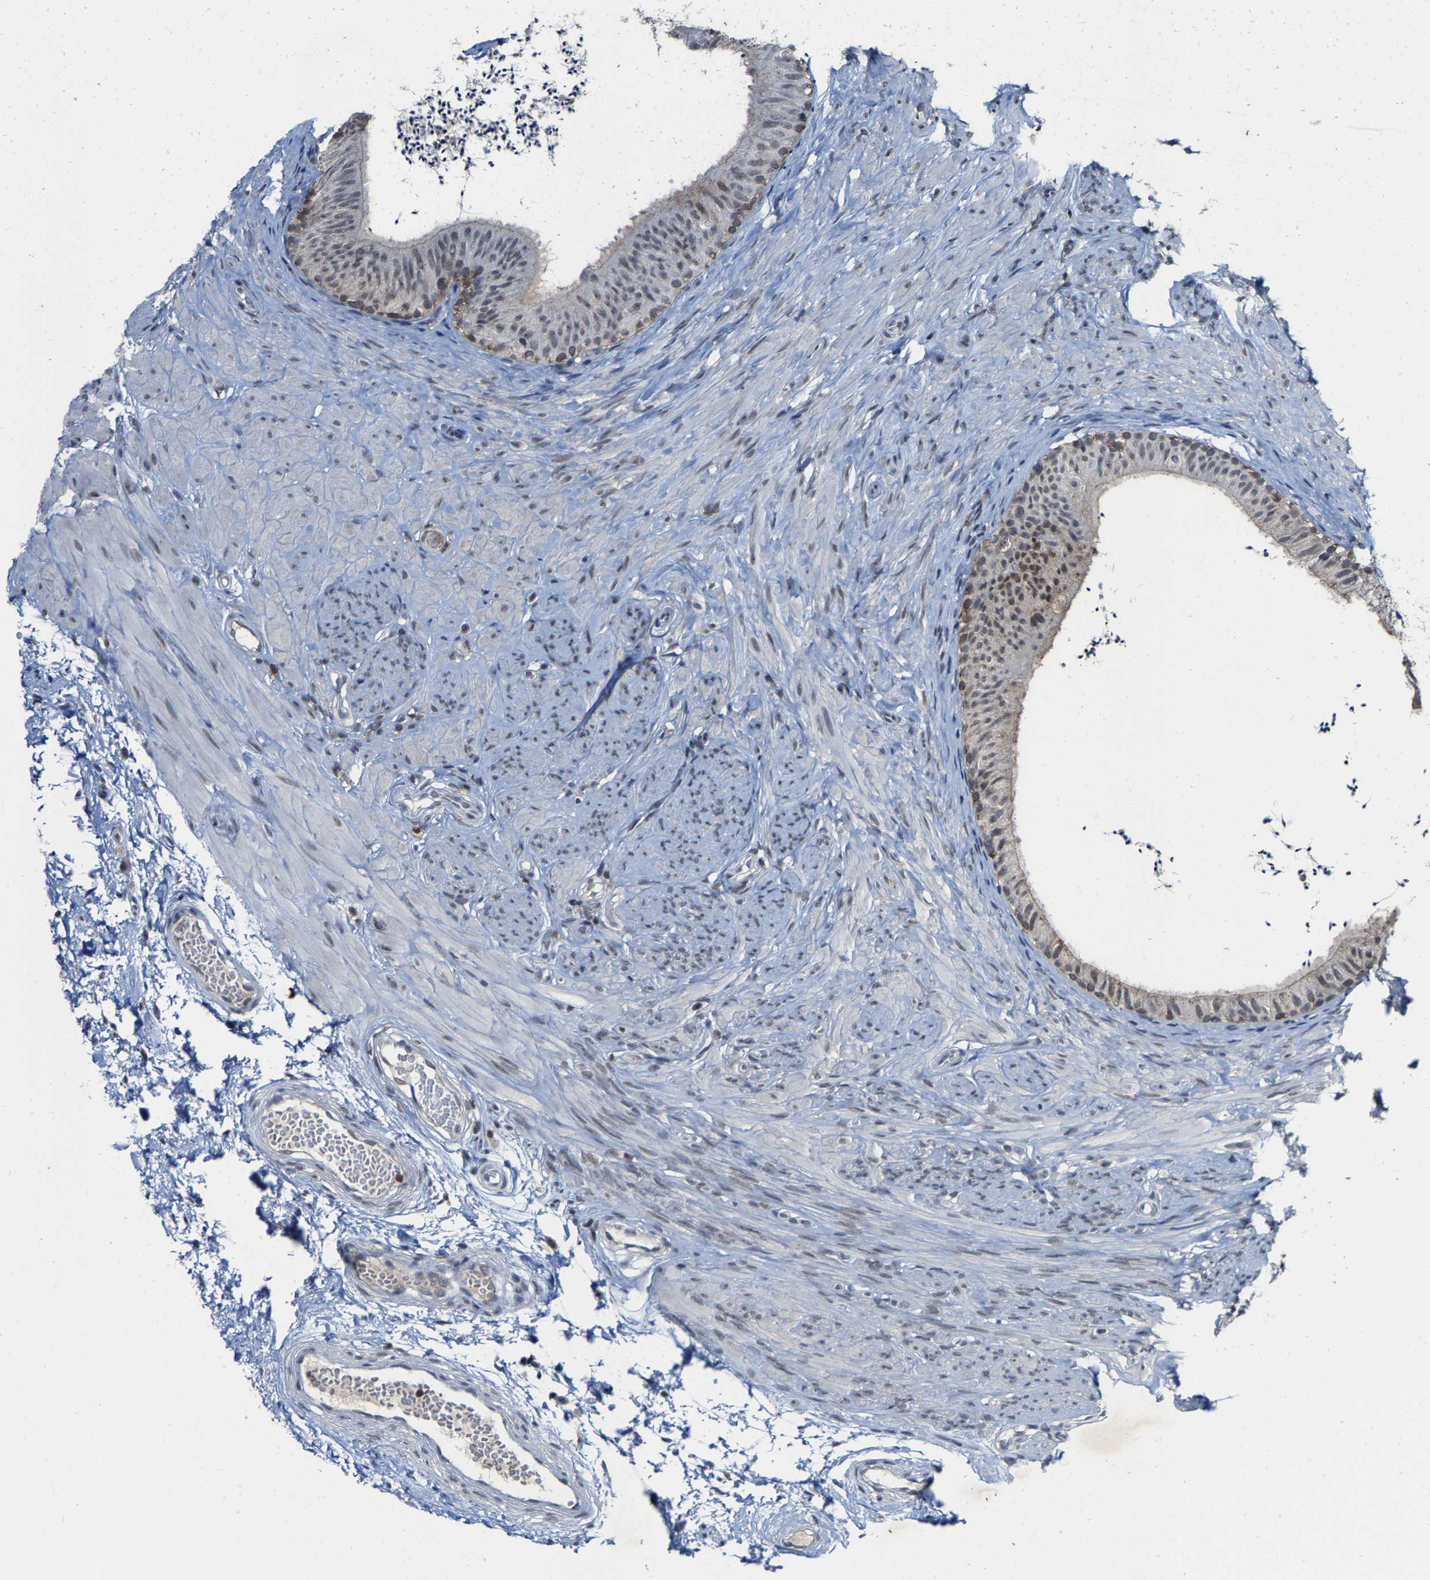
{"staining": {"intensity": "weak", "quantity": ">75%", "location": "nuclear"}, "tissue": "epididymis", "cell_type": "Glandular cells", "image_type": "normal", "snomed": [{"axis": "morphology", "description": "Normal tissue, NOS"}, {"axis": "topography", "description": "Epididymis"}], "caption": "Immunohistochemistry (IHC) of normal epididymis demonstrates low levels of weak nuclear staining in about >75% of glandular cells. (IHC, brightfield microscopy, high magnification).", "gene": "FGD3", "patient": {"sex": "male", "age": 56}}